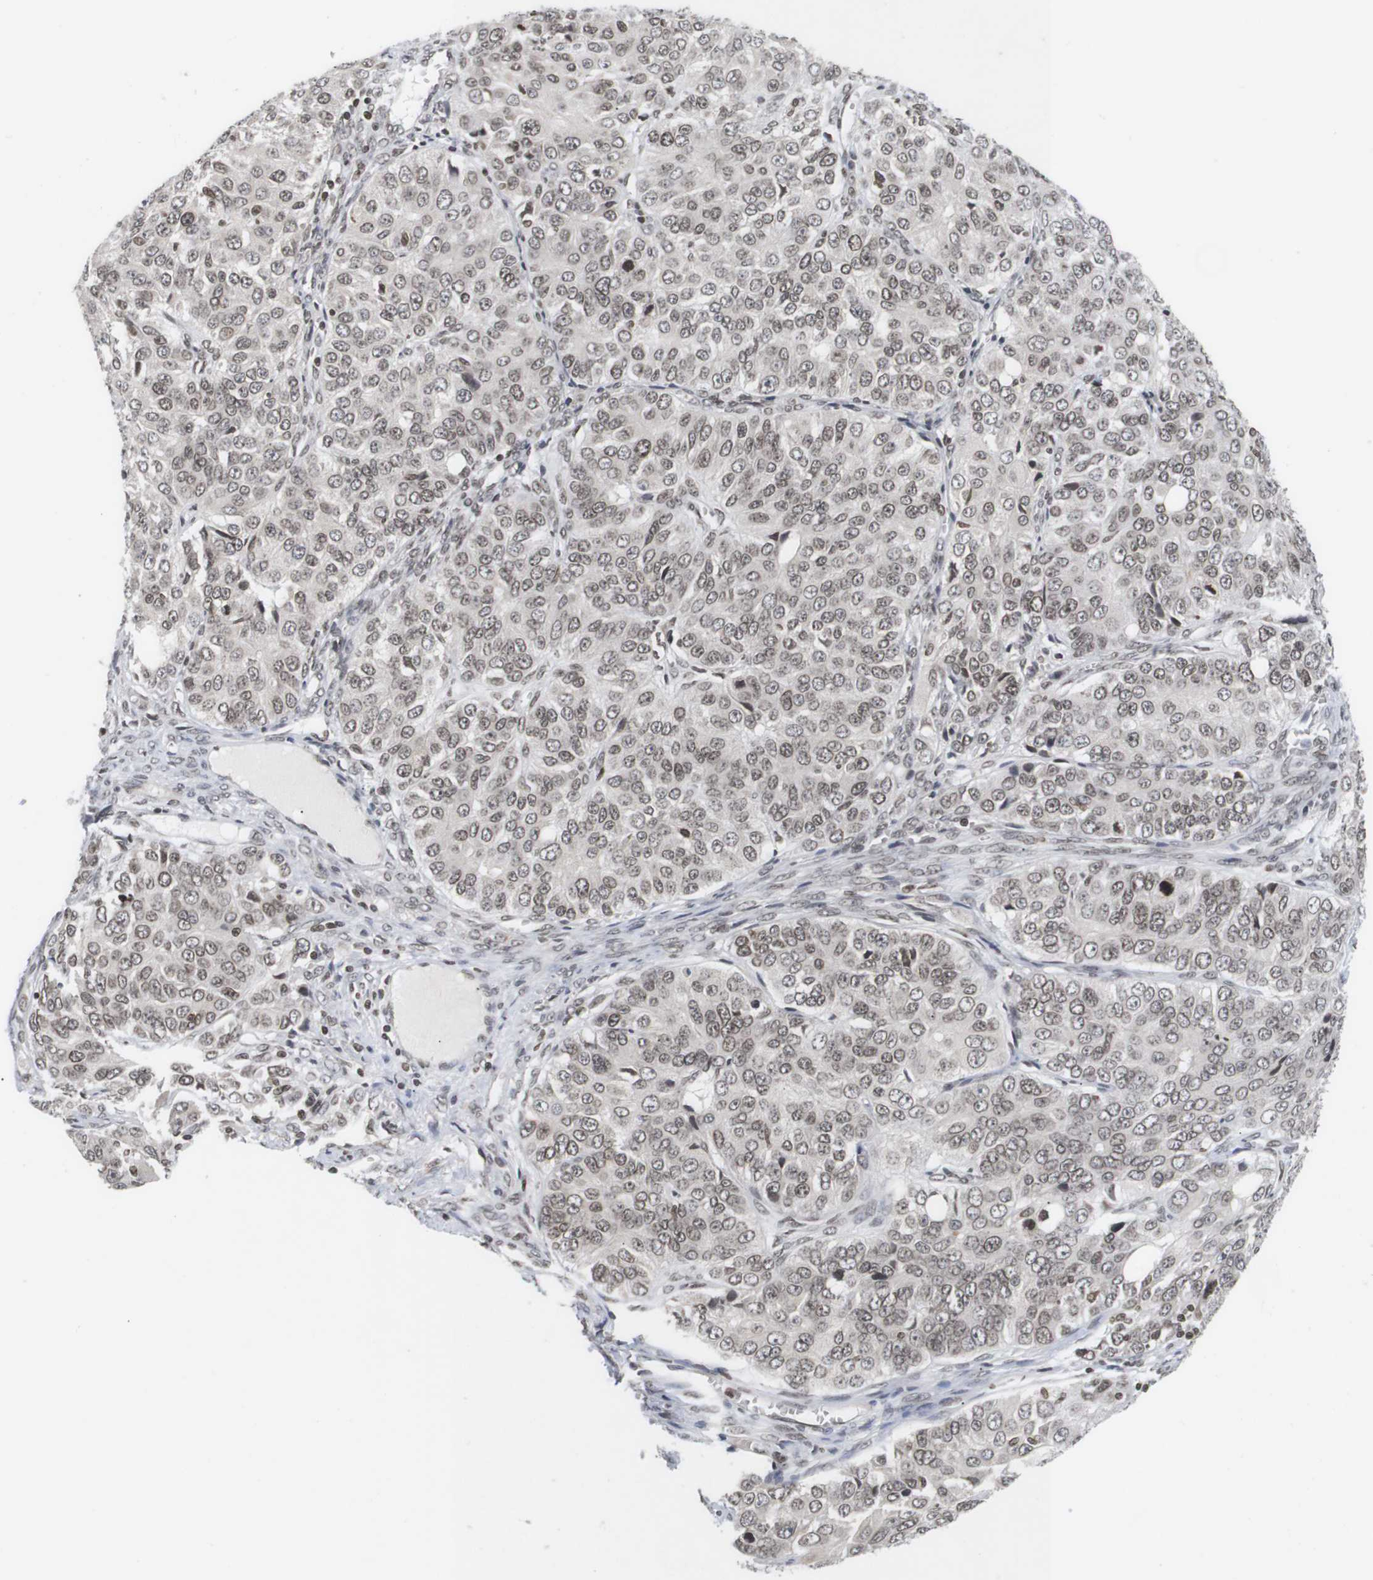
{"staining": {"intensity": "moderate", "quantity": ">75%", "location": "nuclear"}, "tissue": "ovarian cancer", "cell_type": "Tumor cells", "image_type": "cancer", "snomed": [{"axis": "morphology", "description": "Carcinoma, endometroid"}, {"axis": "topography", "description": "Ovary"}], "caption": "Tumor cells display moderate nuclear staining in approximately >75% of cells in ovarian cancer (endometroid carcinoma).", "gene": "ETV5", "patient": {"sex": "female", "age": 51}}